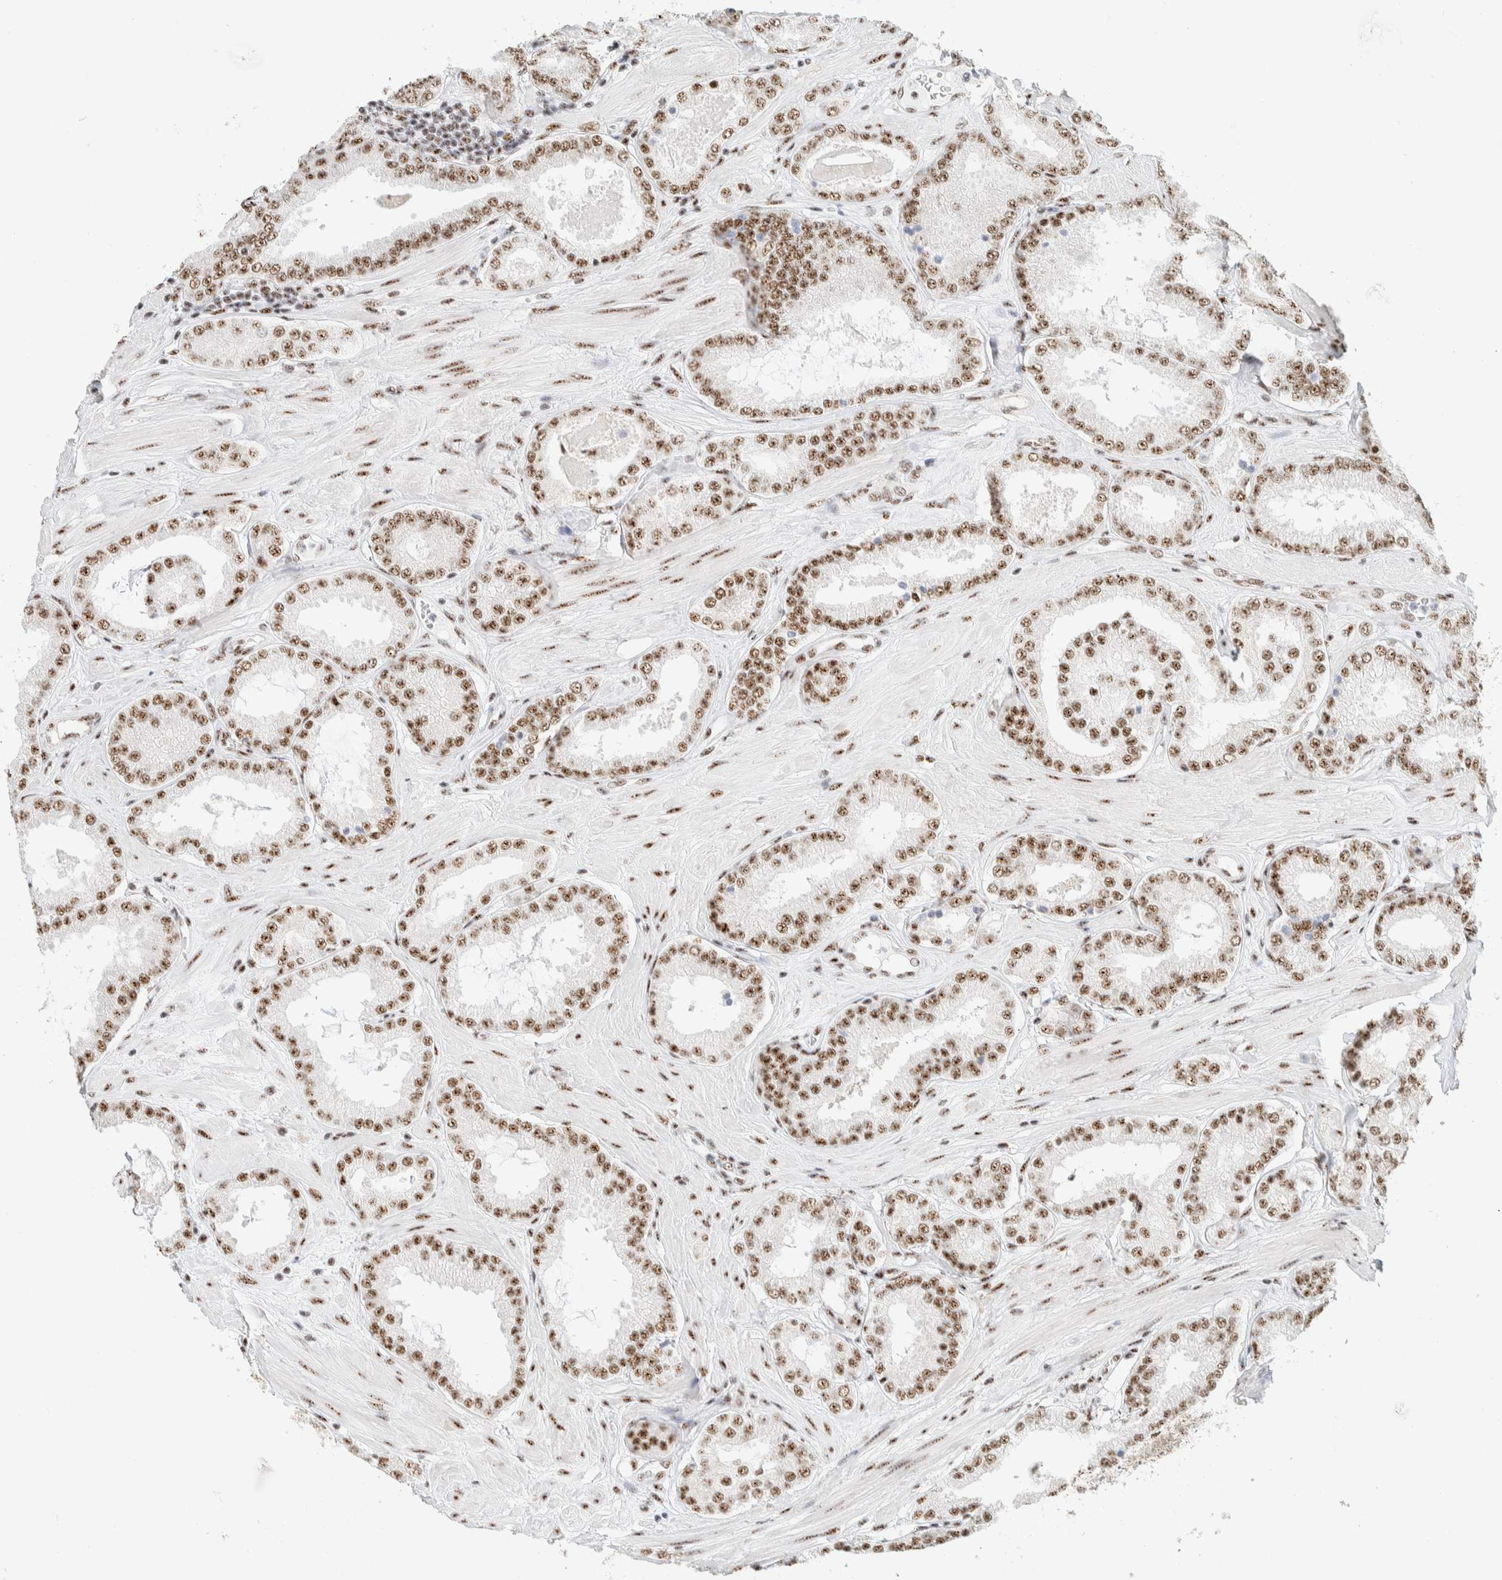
{"staining": {"intensity": "moderate", "quantity": ">75%", "location": "nuclear"}, "tissue": "prostate cancer", "cell_type": "Tumor cells", "image_type": "cancer", "snomed": [{"axis": "morphology", "description": "Adenocarcinoma, Low grade"}, {"axis": "topography", "description": "Prostate"}], "caption": "High-magnification brightfield microscopy of prostate cancer stained with DAB (3,3'-diaminobenzidine) (brown) and counterstained with hematoxylin (blue). tumor cells exhibit moderate nuclear expression is appreciated in about>75% of cells.", "gene": "SON", "patient": {"sex": "male", "age": 62}}